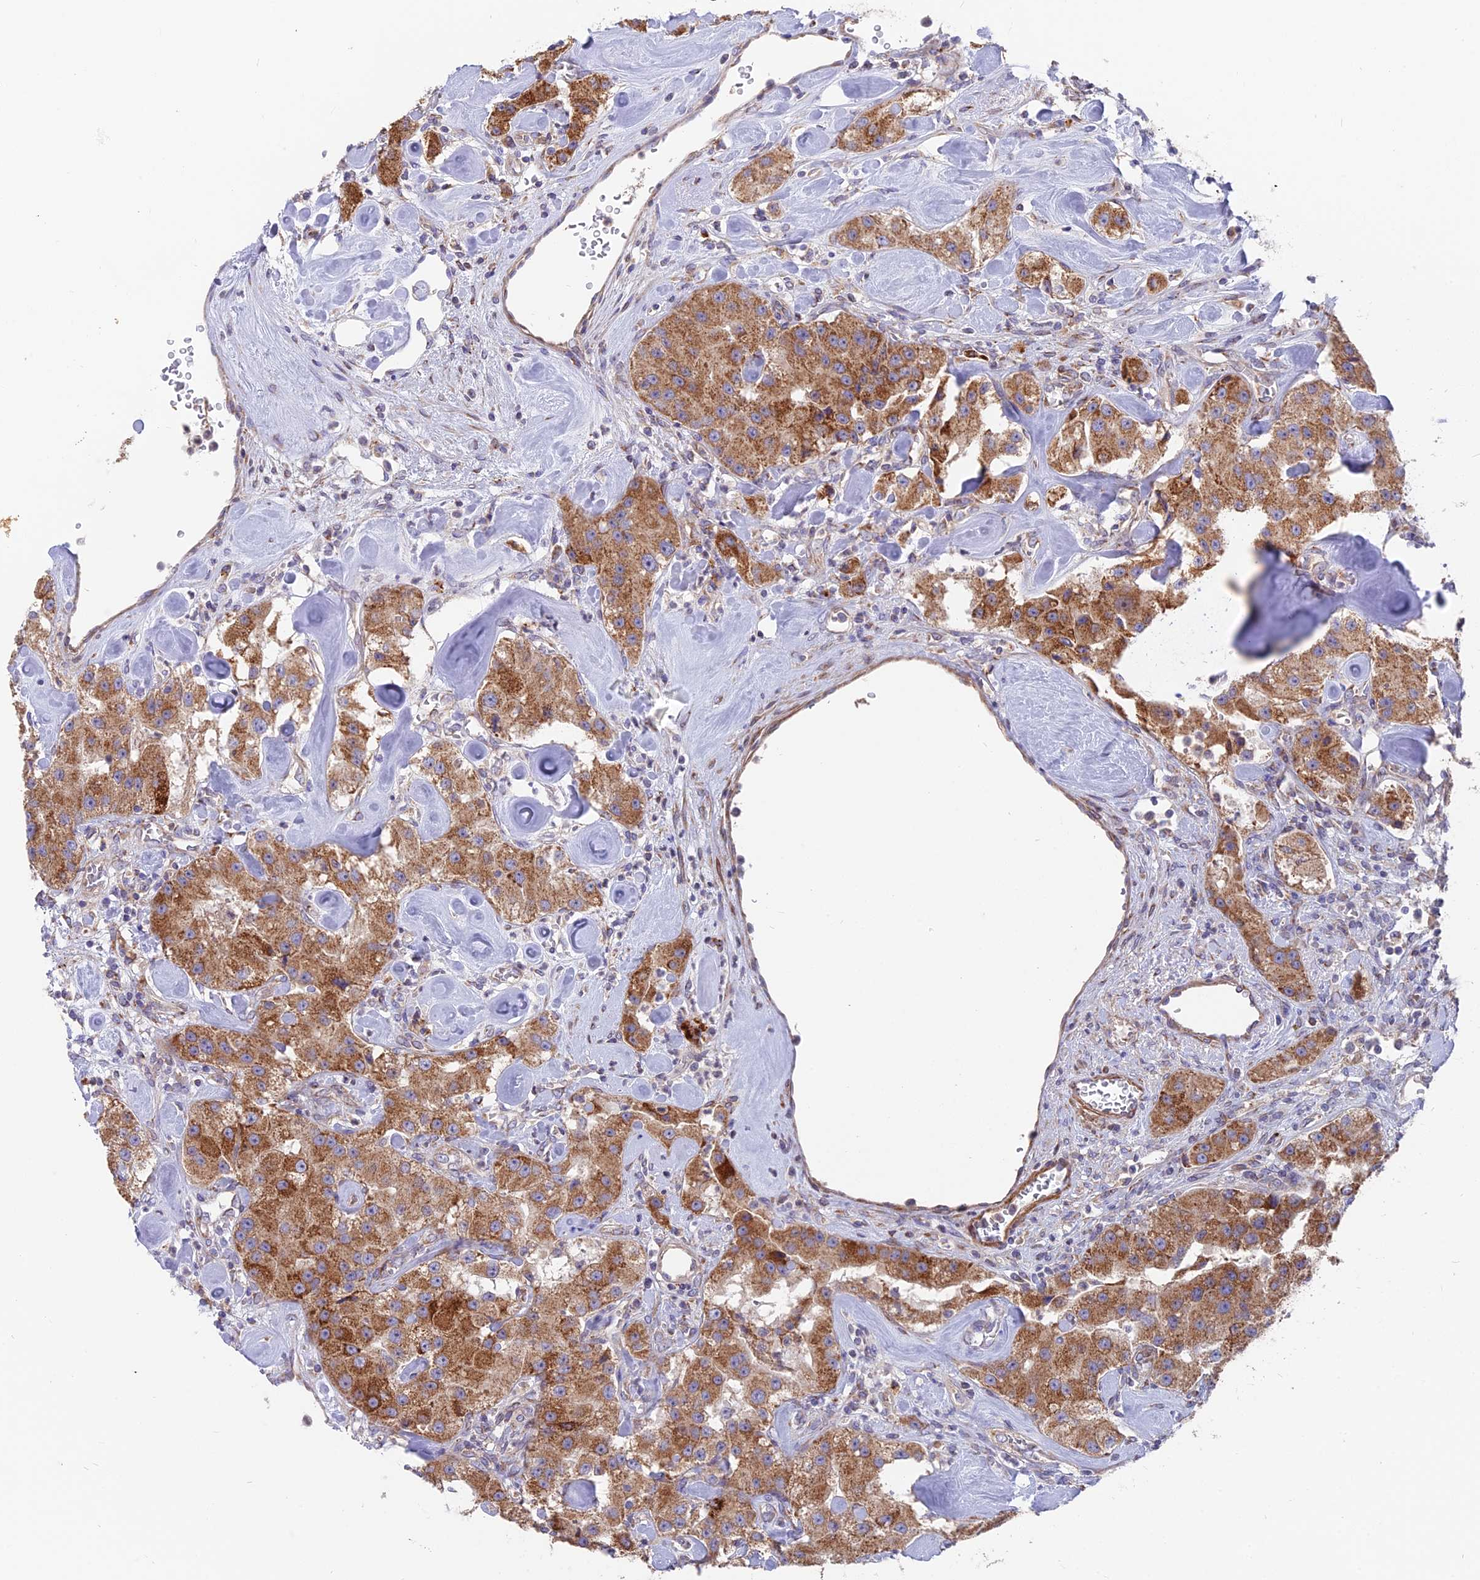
{"staining": {"intensity": "moderate", "quantity": ">75%", "location": "cytoplasmic/membranous"}, "tissue": "carcinoid", "cell_type": "Tumor cells", "image_type": "cancer", "snomed": [{"axis": "morphology", "description": "Carcinoid, malignant, NOS"}, {"axis": "topography", "description": "Pancreas"}], "caption": "The micrograph demonstrates immunohistochemical staining of carcinoid. There is moderate cytoplasmic/membranous expression is seen in about >75% of tumor cells. (DAB = brown stain, brightfield microscopy at high magnification).", "gene": "TBC1D20", "patient": {"sex": "male", "age": 41}}